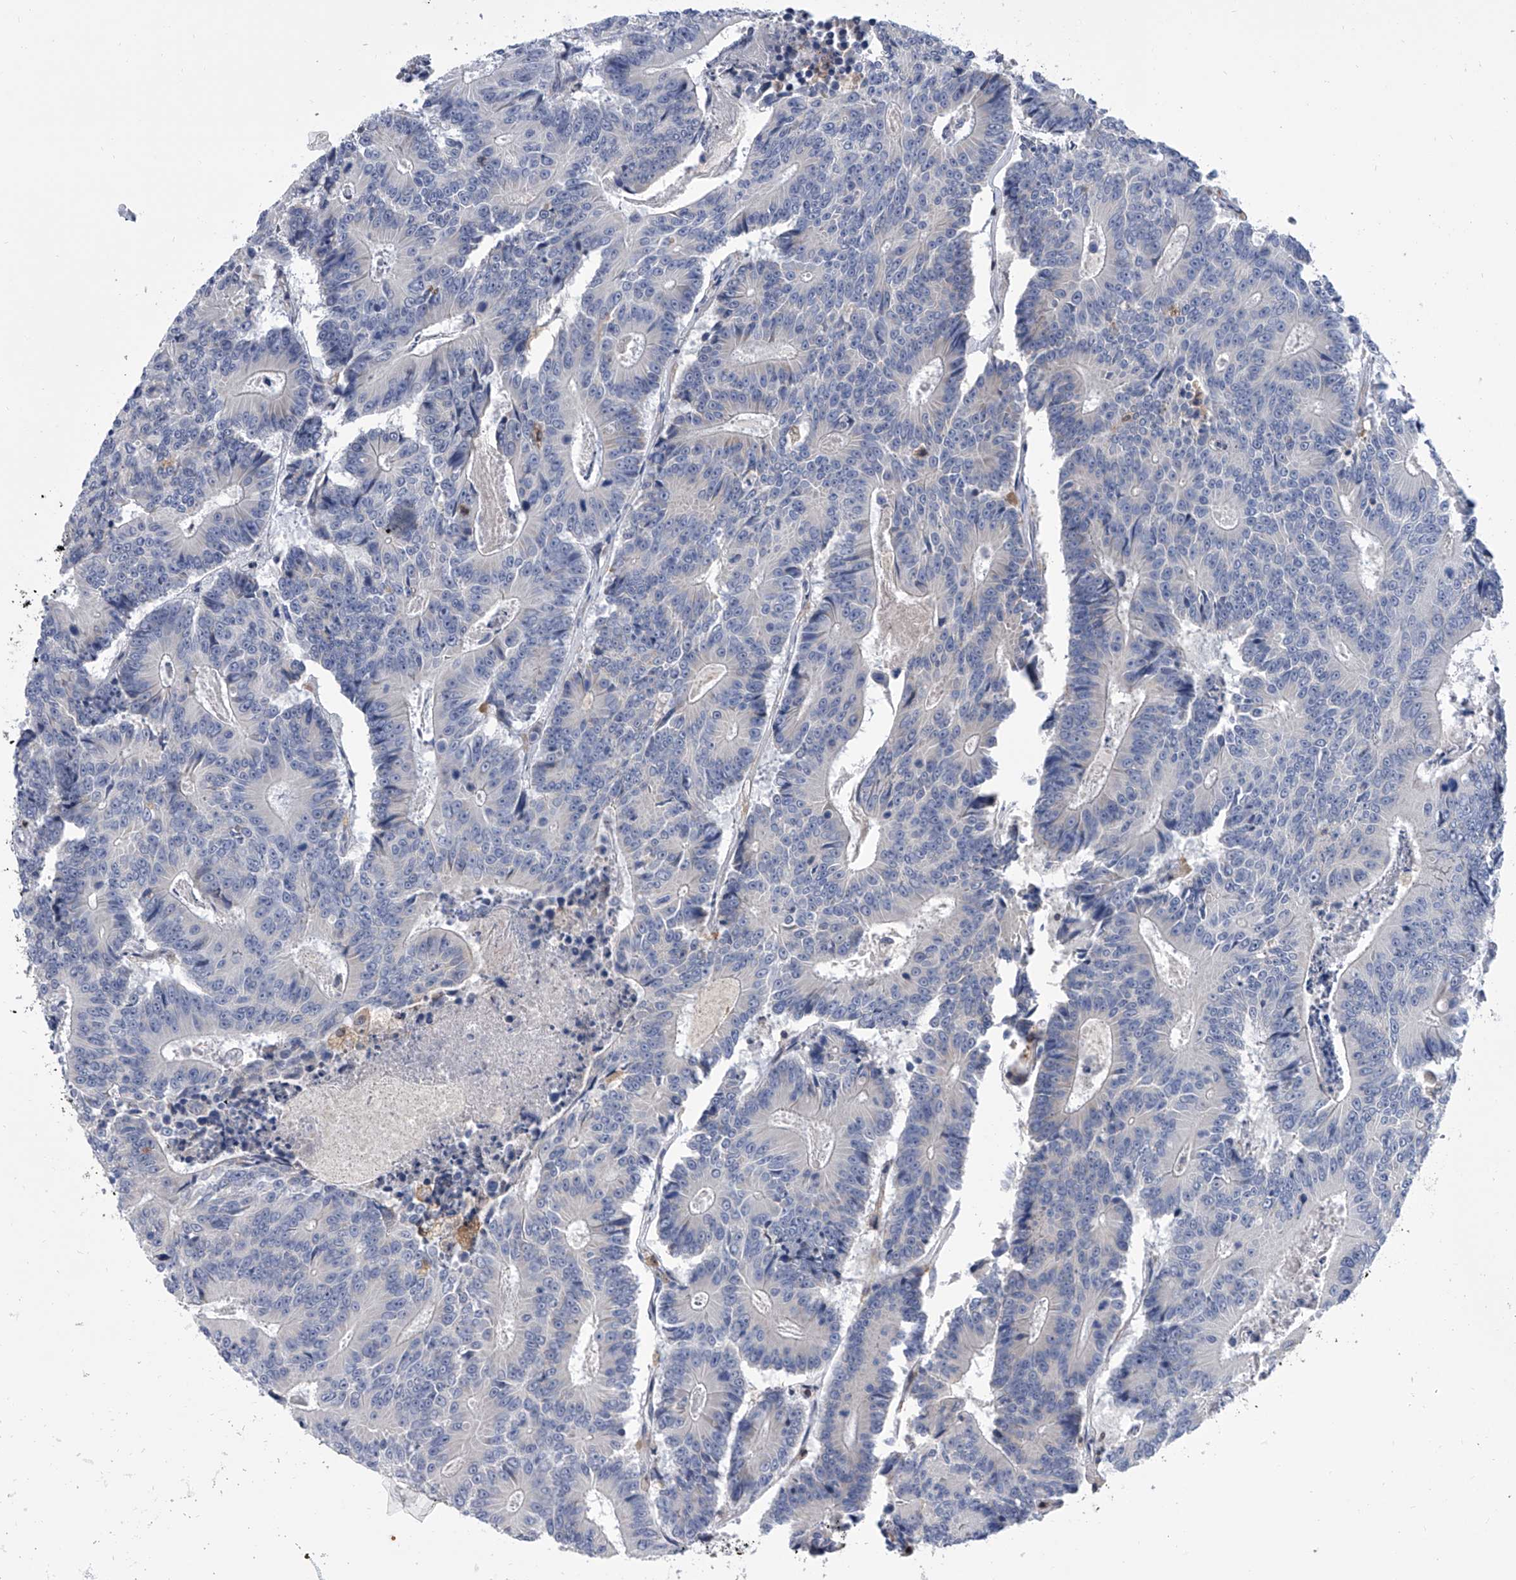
{"staining": {"intensity": "negative", "quantity": "none", "location": "none"}, "tissue": "colorectal cancer", "cell_type": "Tumor cells", "image_type": "cancer", "snomed": [{"axis": "morphology", "description": "Adenocarcinoma, NOS"}, {"axis": "topography", "description": "Colon"}], "caption": "Immunohistochemistry of colorectal adenocarcinoma shows no staining in tumor cells.", "gene": "SERPINB9", "patient": {"sex": "male", "age": 83}}